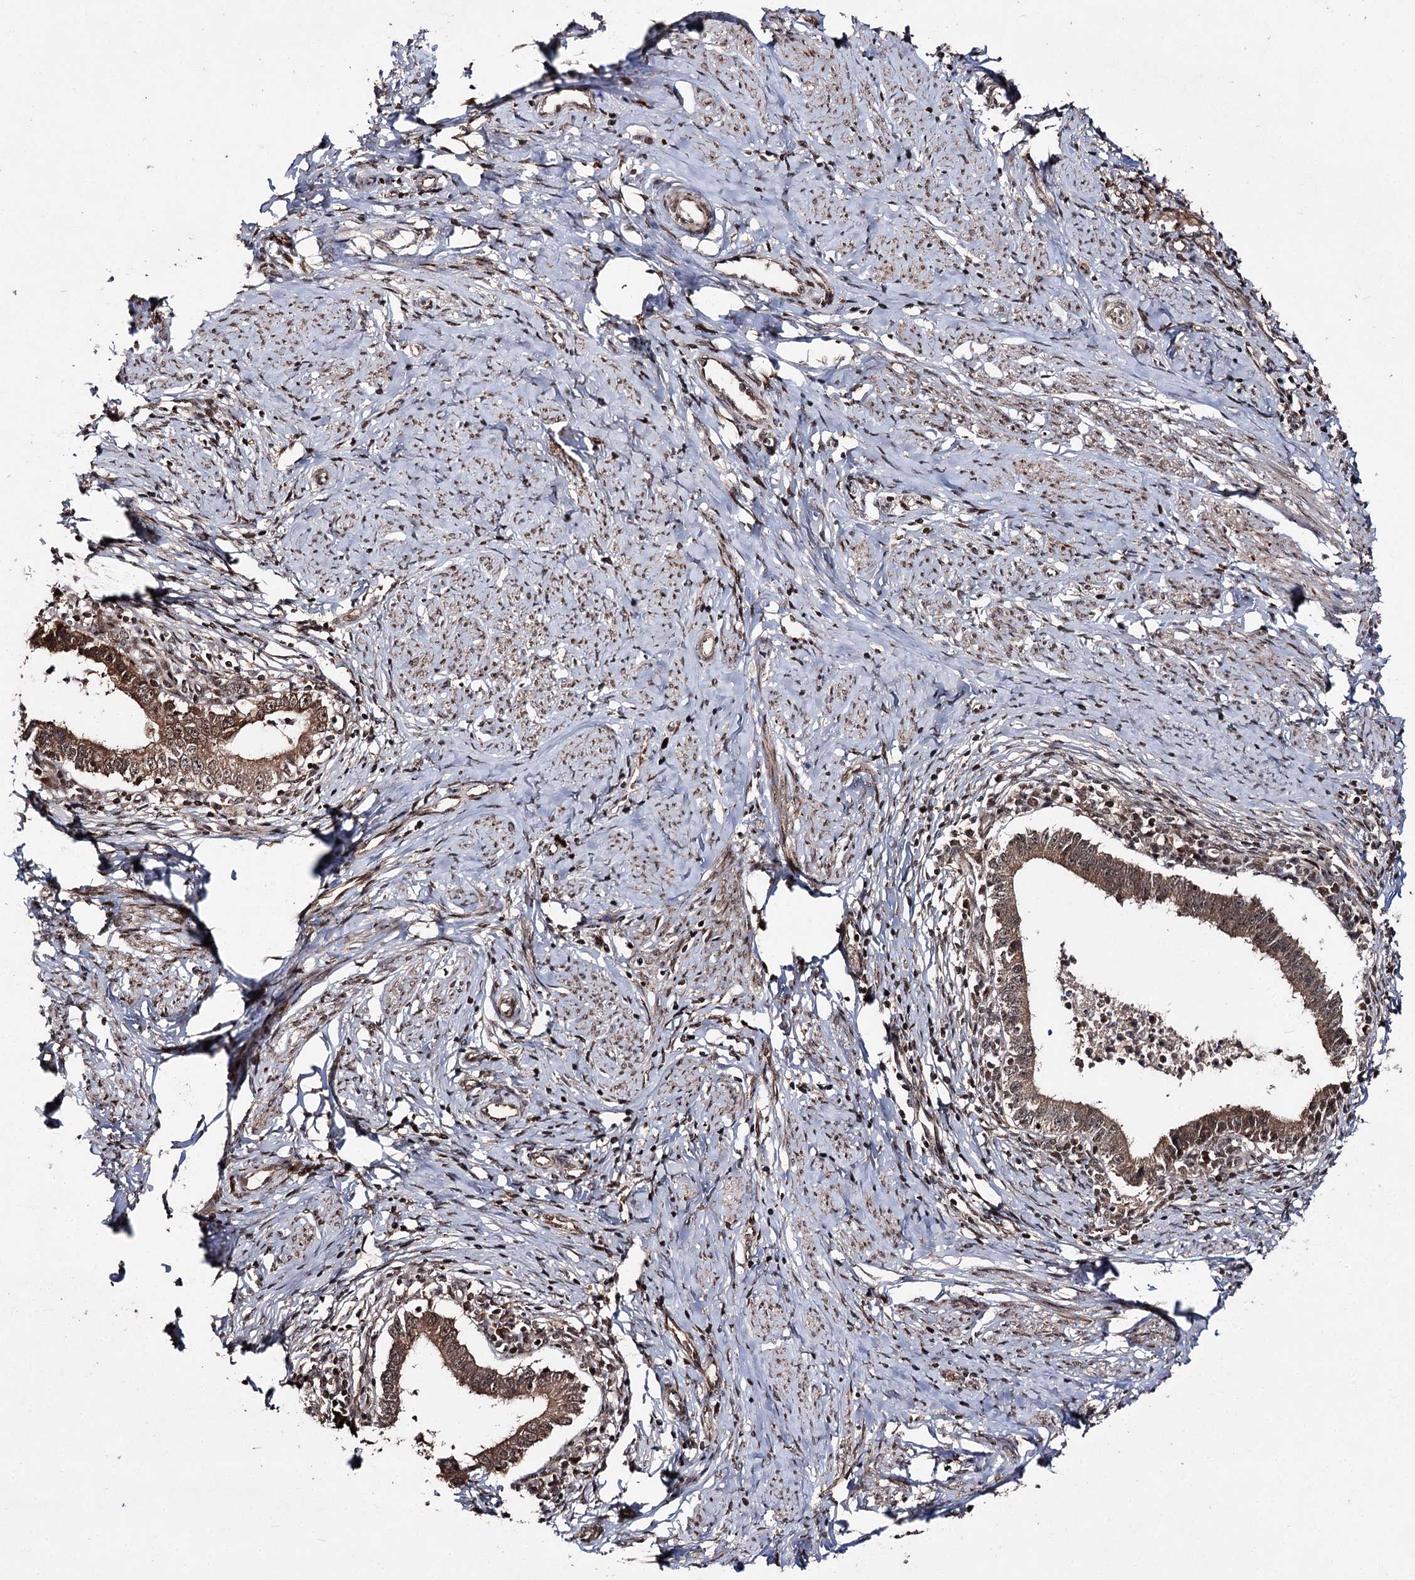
{"staining": {"intensity": "moderate", "quantity": ">75%", "location": "cytoplasmic/membranous,nuclear"}, "tissue": "cervical cancer", "cell_type": "Tumor cells", "image_type": "cancer", "snomed": [{"axis": "morphology", "description": "Adenocarcinoma, NOS"}, {"axis": "topography", "description": "Cervix"}], "caption": "An immunohistochemistry micrograph of neoplastic tissue is shown. Protein staining in brown labels moderate cytoplasmic/membranous and nuclear positivity in cervical adenocarcinoma within tumor cells. Immunohistochemistry (ihc) stains the protein in brown and the nuclei are stained blue.", "gene": "FAM53B", "patient": {"sex": "female", "age": 36}}